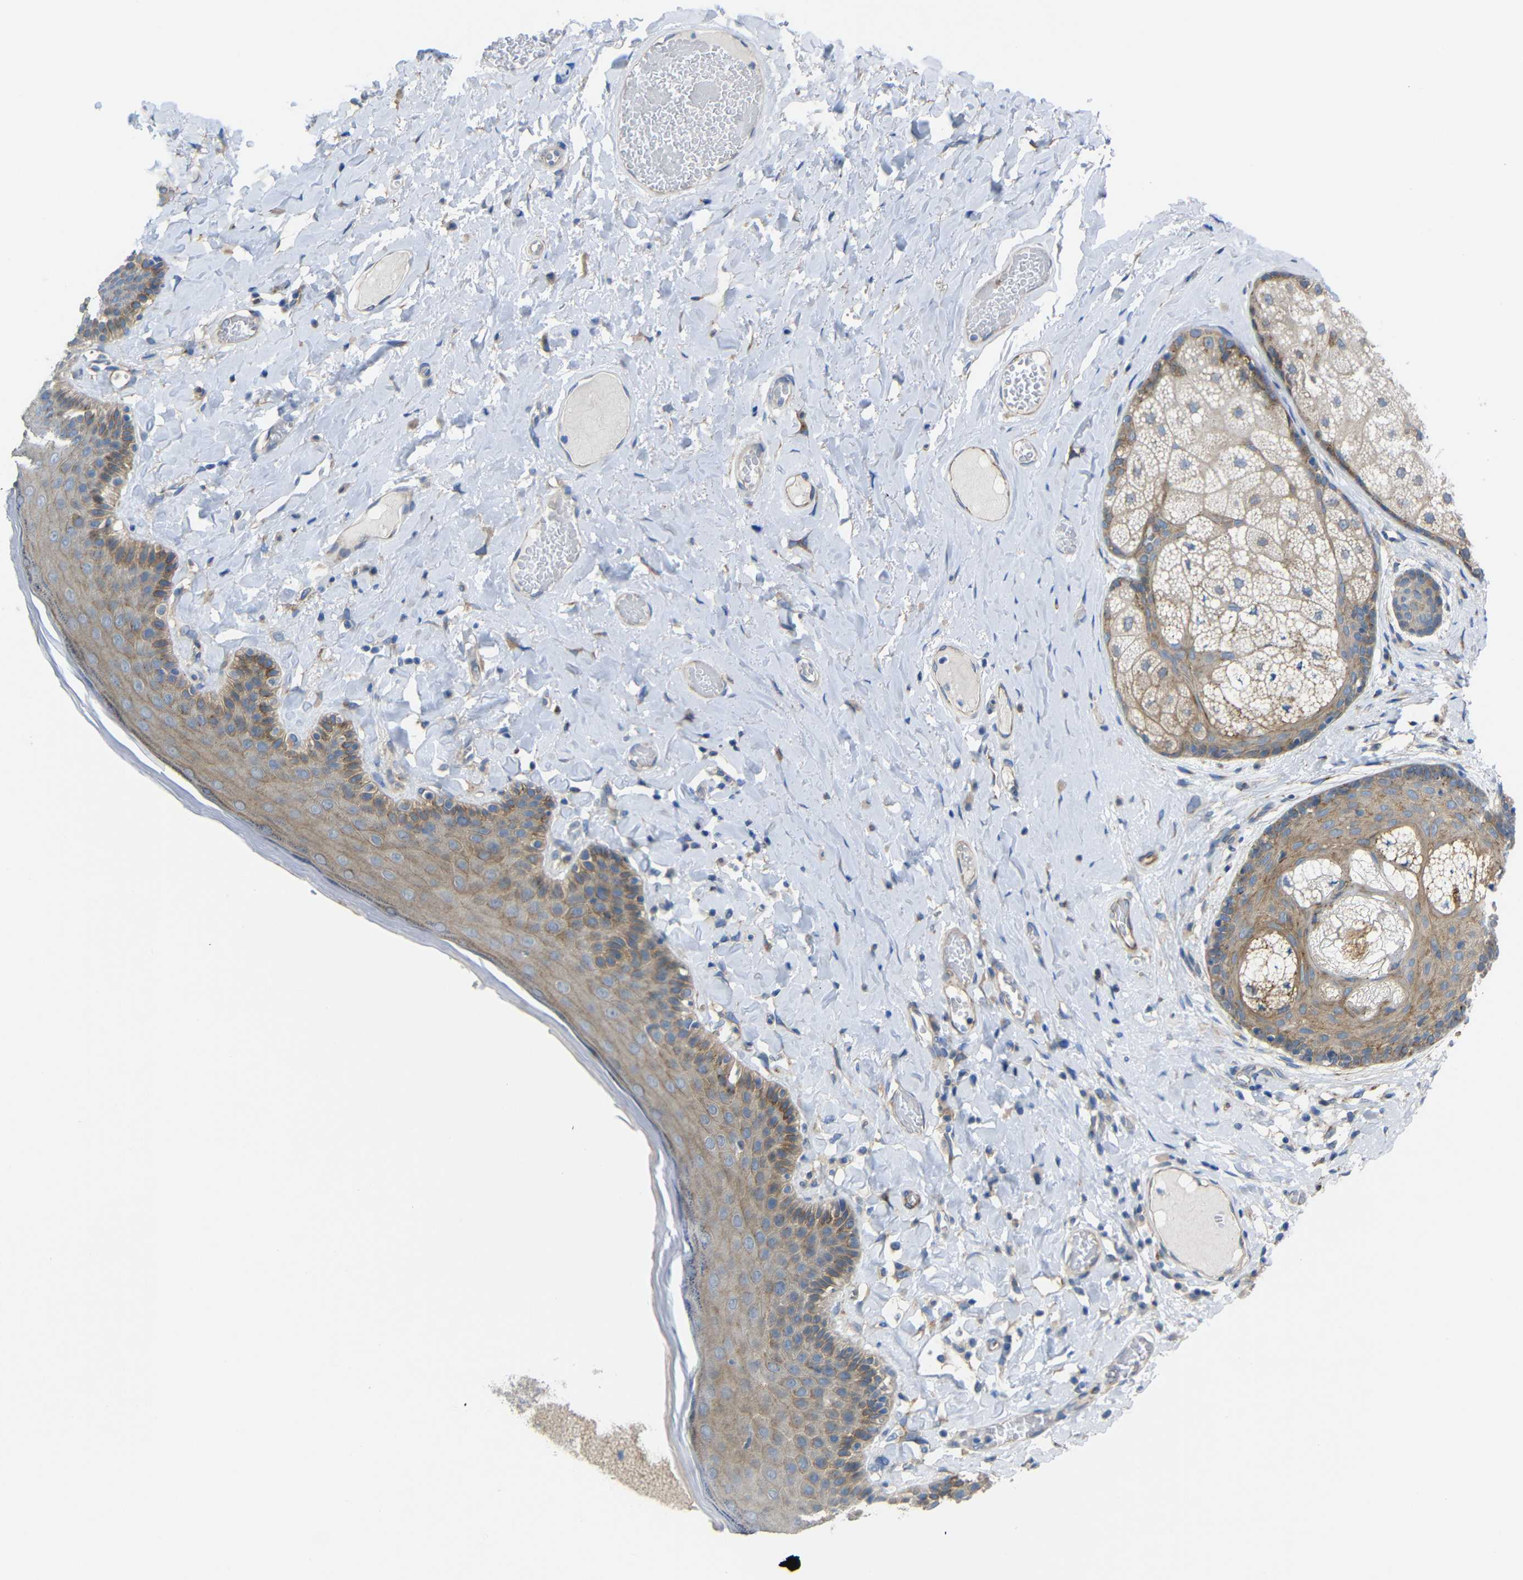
{"staining": {"intensity": "weak", "quantity": ">75%", "location": "cytoplasmic/membranous"}, "tissue": "skin", "cell_type": "Epidermal cells", "image_type": "normal", "snomed": [{"axis": "morphology", "description": "Normal tissue, NOS"}, {"axis": "topography", "description": "Anal"}], "caption": "DAB immunohistochemical staining of benign human skin shows weak cytoplasmic/membranous protein positivity in about >75% of epidermal cells.", "gene": "SYPL1", "patient": {"sex": "male", "age": 69}}